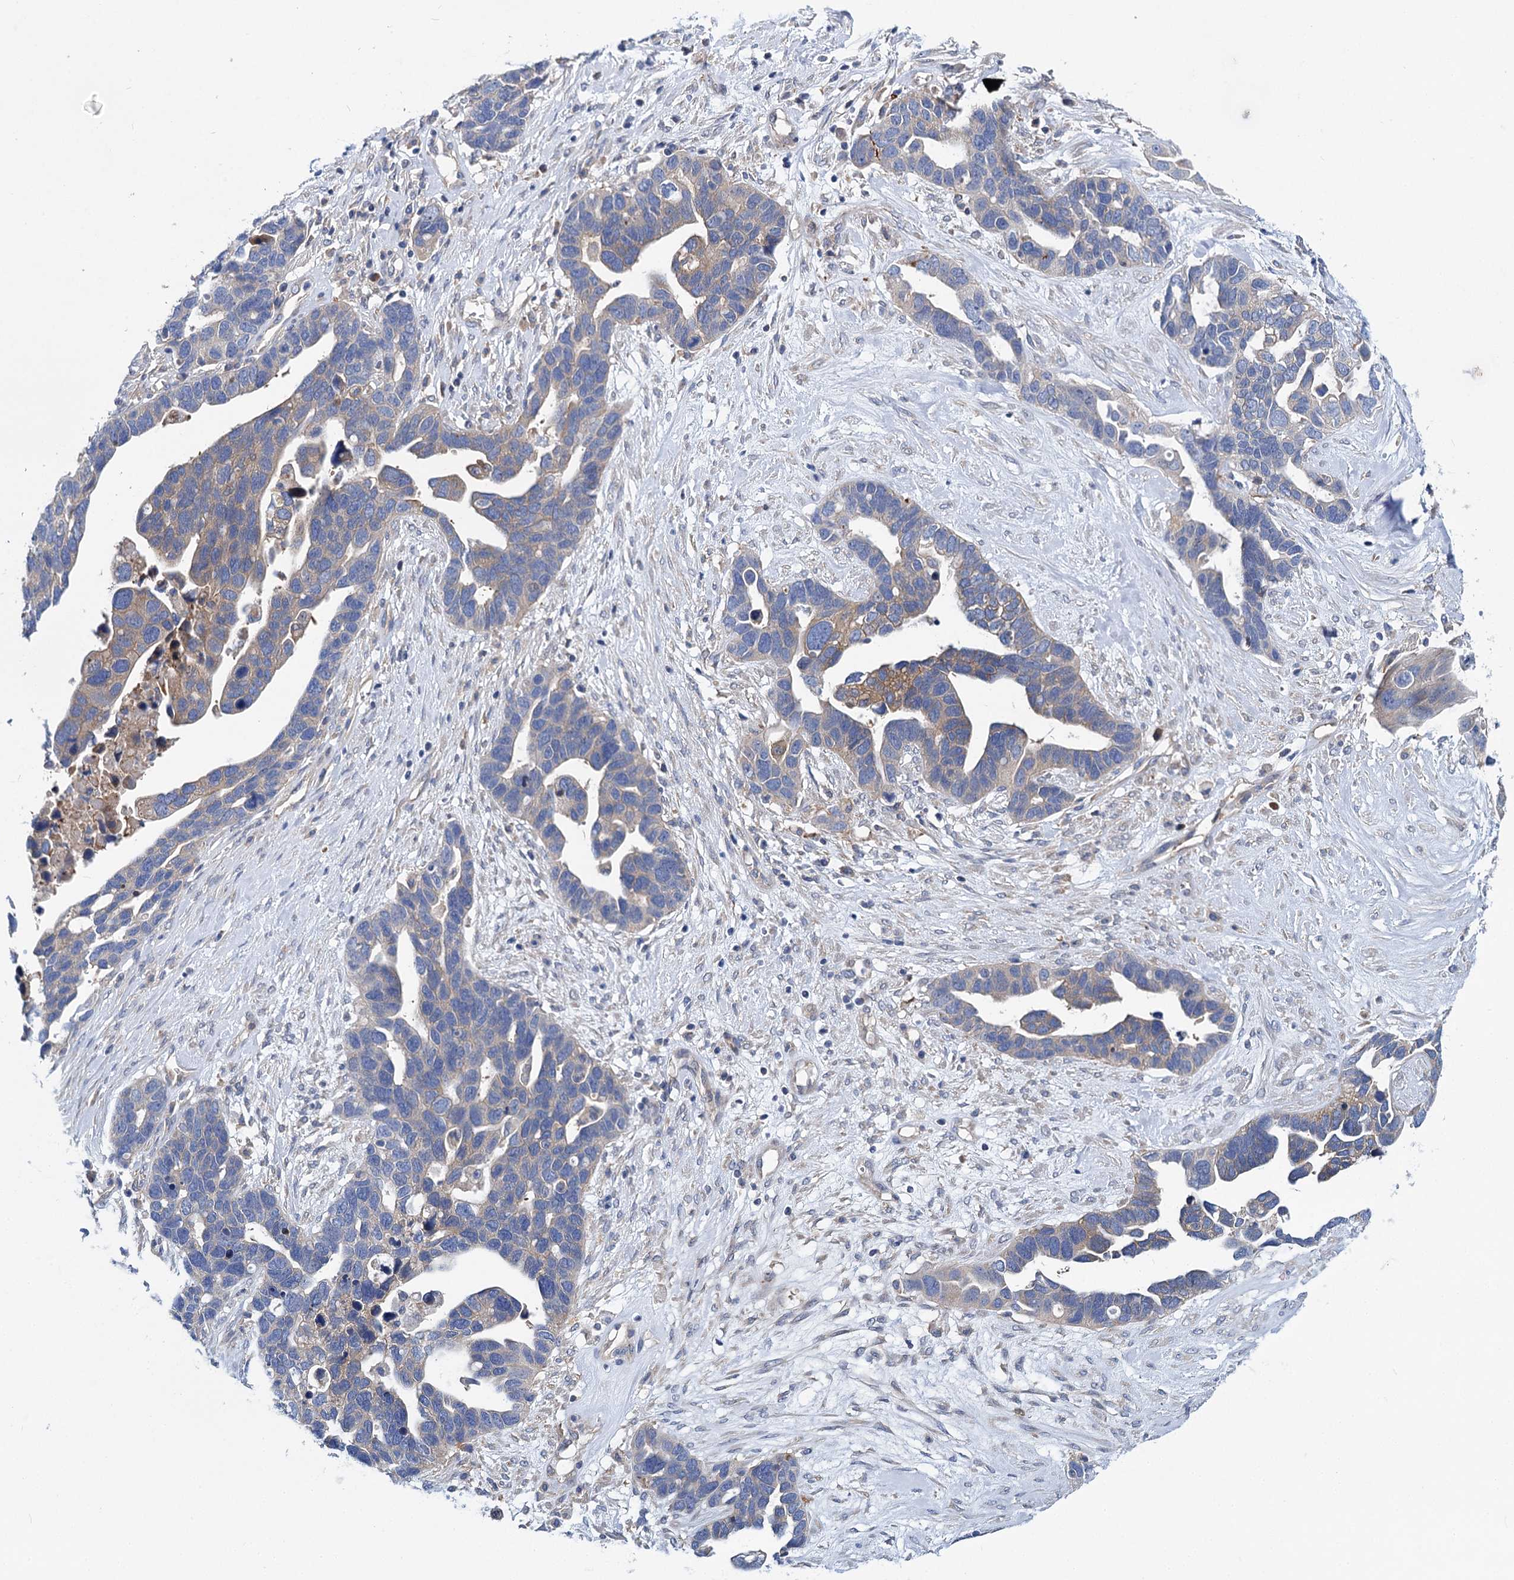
{"staining": {"intensity": "weak", "quantity": "<25%", "location": "cytoplasmic/membranous"}, "tissue": "ovarian cancer", "cell_type": "Tumor cells", "image_type": "cancer", "snomed": [{"axis": "morphology", "description": "Cystadenocarcinoma, serous, NOS"}, {"axis": "topography", "description": "Ovary"}], "caption": "The micrograph exhibits no staining of tumor cells in ovarian serous cystadenocarcinoma.", "gene": "TRIM55", "patient": {"sex": "female", "age": 54}}